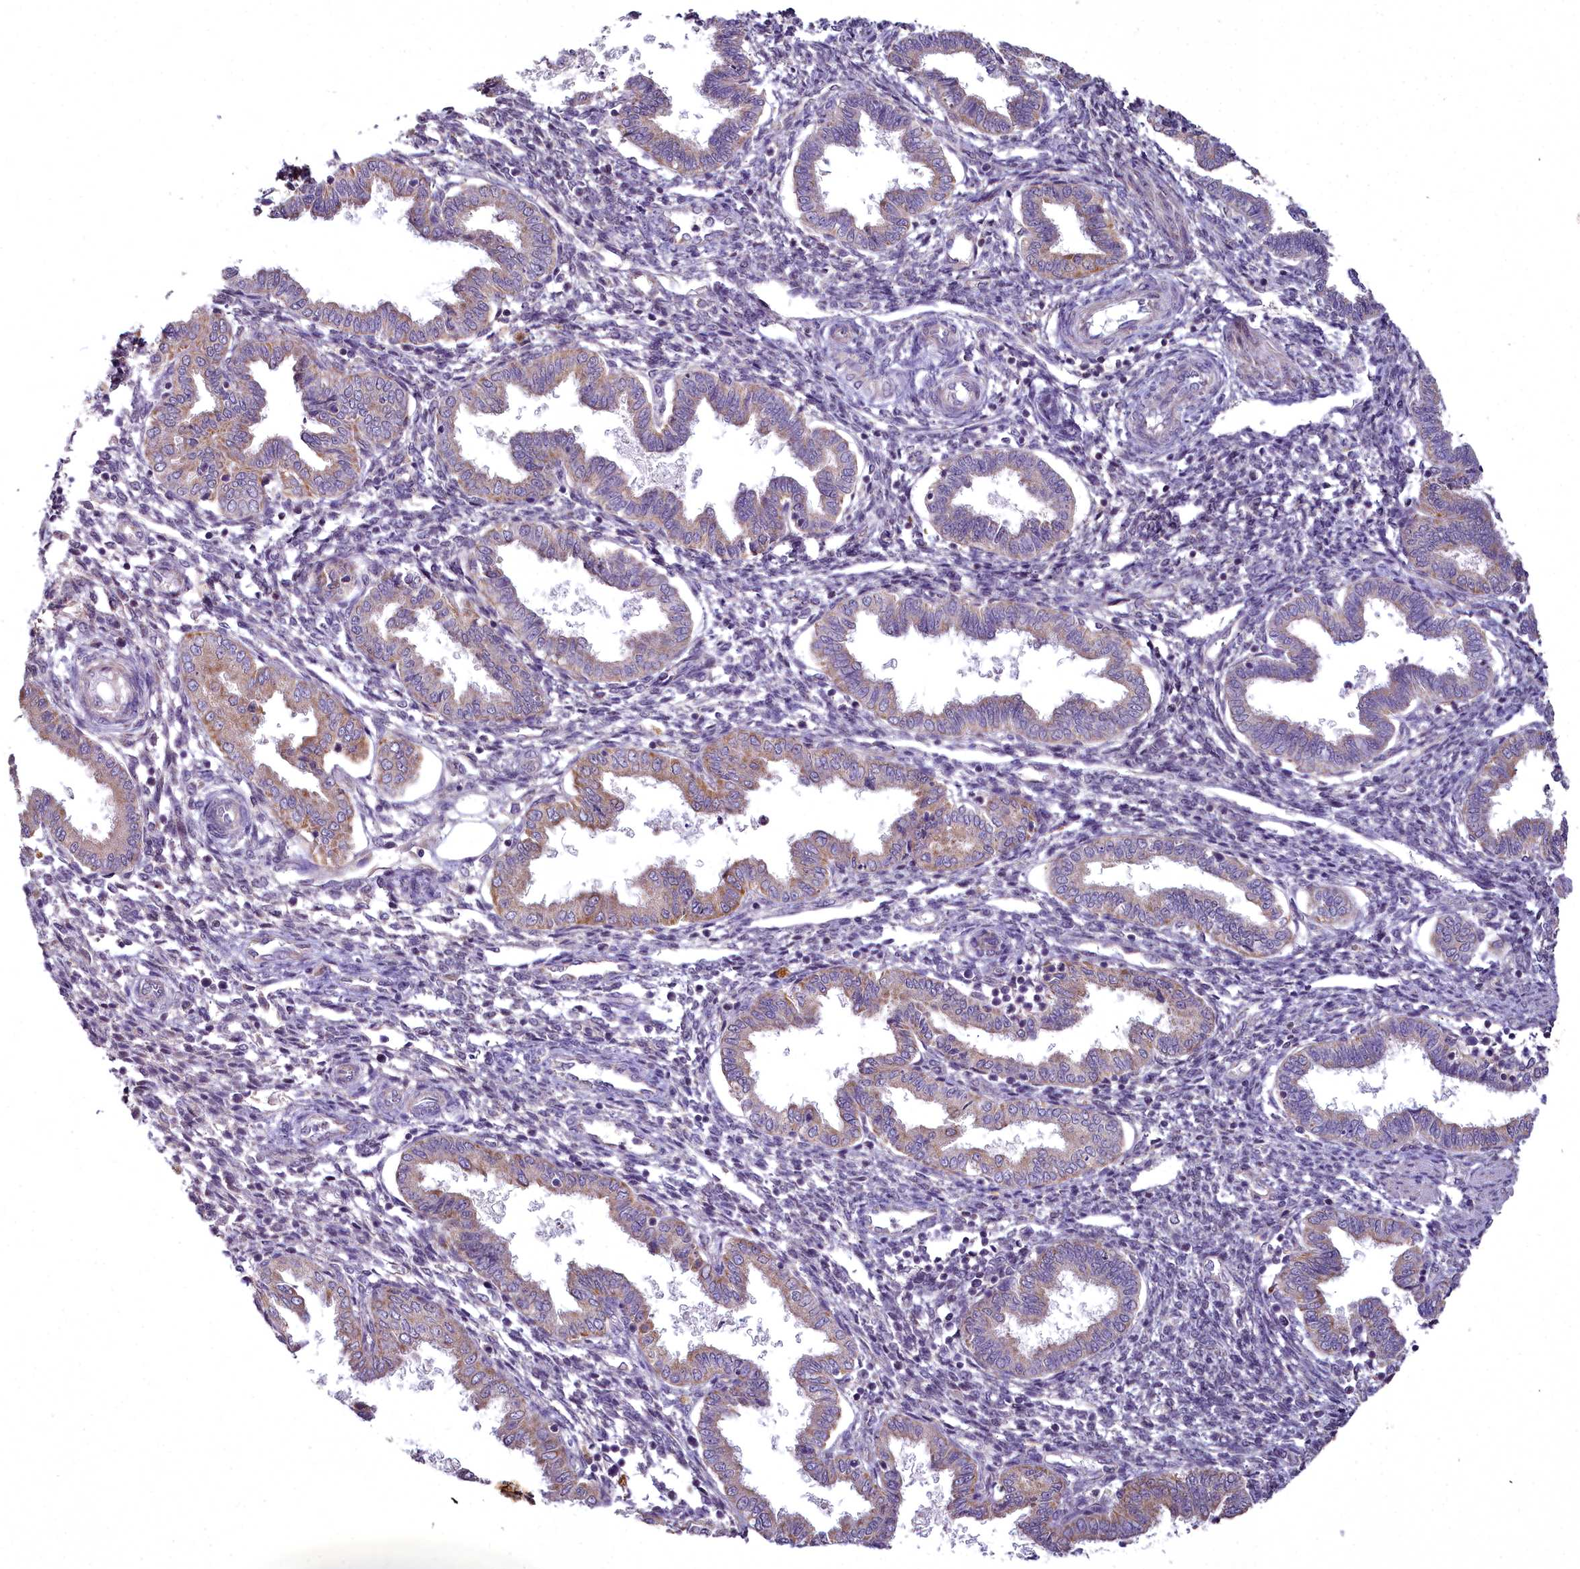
{"staining": {"intensity": "negative", "quantity": "none", "location": "none"}, "tissue": "endometrium", "cell_type": "Cells in endometrial stroma", "image_type": "normal", "snomed": [{"axis": "morphology", "description": "Normal tissue, NOS"}, {"axis": "topography", "description": "Endometrium"}], "caption": "IHC histopathology image of normal endometrium: human endometrium stained with DAB (3,3'-diaminobenzidine) demonstrates no significant protein staining in cells in endometrial stroma. (Brightfield microscopy of DAB (3,3'-diaminobenzidine) immunohistochemistry at high magnification).", "gene": "MICU2", "patient": {"sex": "female", "age": 33}}